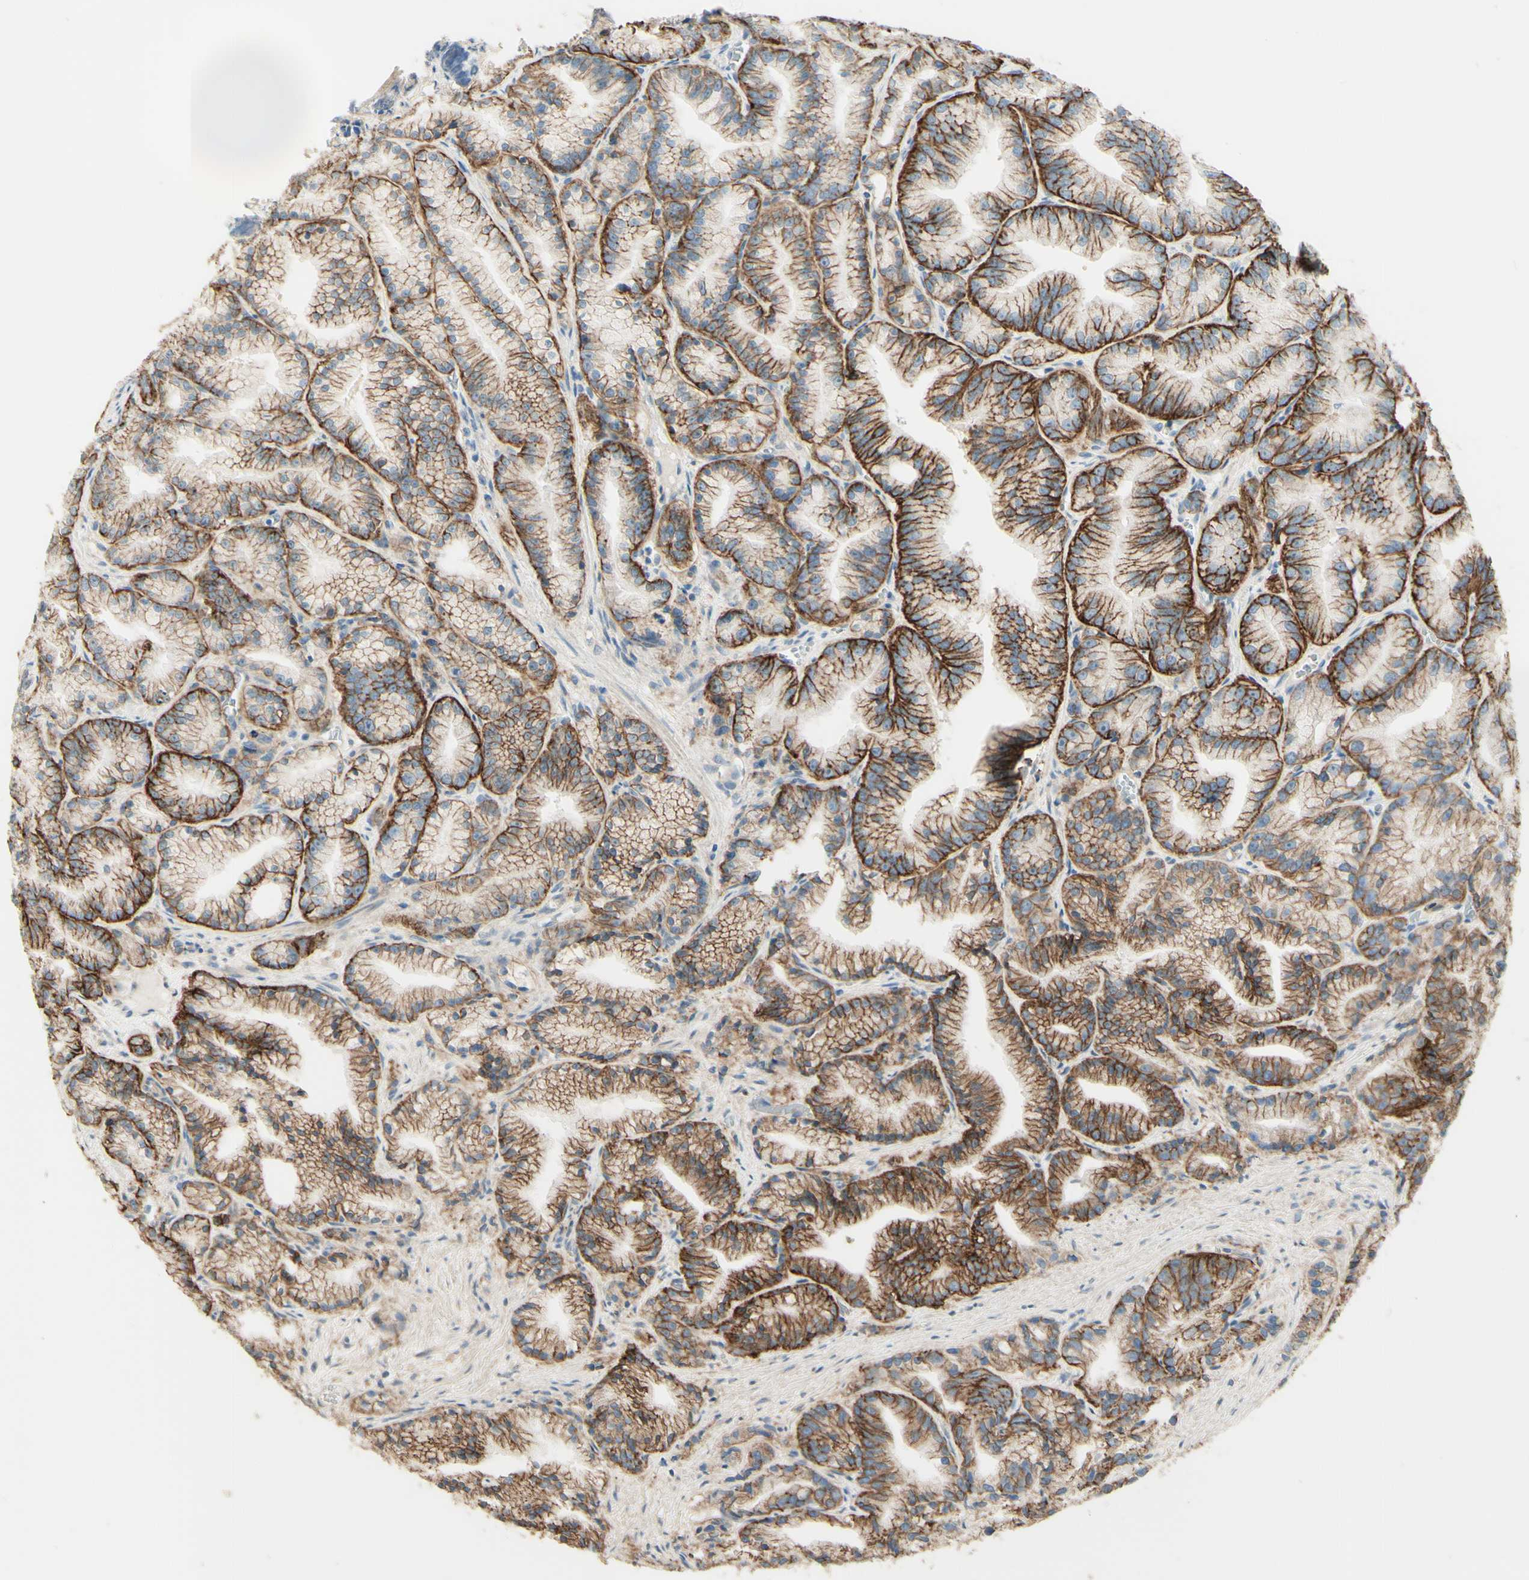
{"staining": {"intensity": "moderate", "quantity": ">75%", "location": "cytoplasmic/membranous"}, "tissue": "prostate cancer", "cell_type": "Tumor cells", "image_type": "cancer", "snomed": [{"axis": "morphology", "description": "Adenocarcinoma, Low grade"}, {"axis": "topography", "description": "Prostate"}], "caption": "A micrograph of human prostate cancer stained for a protein reveals moderate cytoplasmic/membranous brown staining in tumor cells.", "gene": "RNF149", "patient": {"sex": "male", "age": 89}}